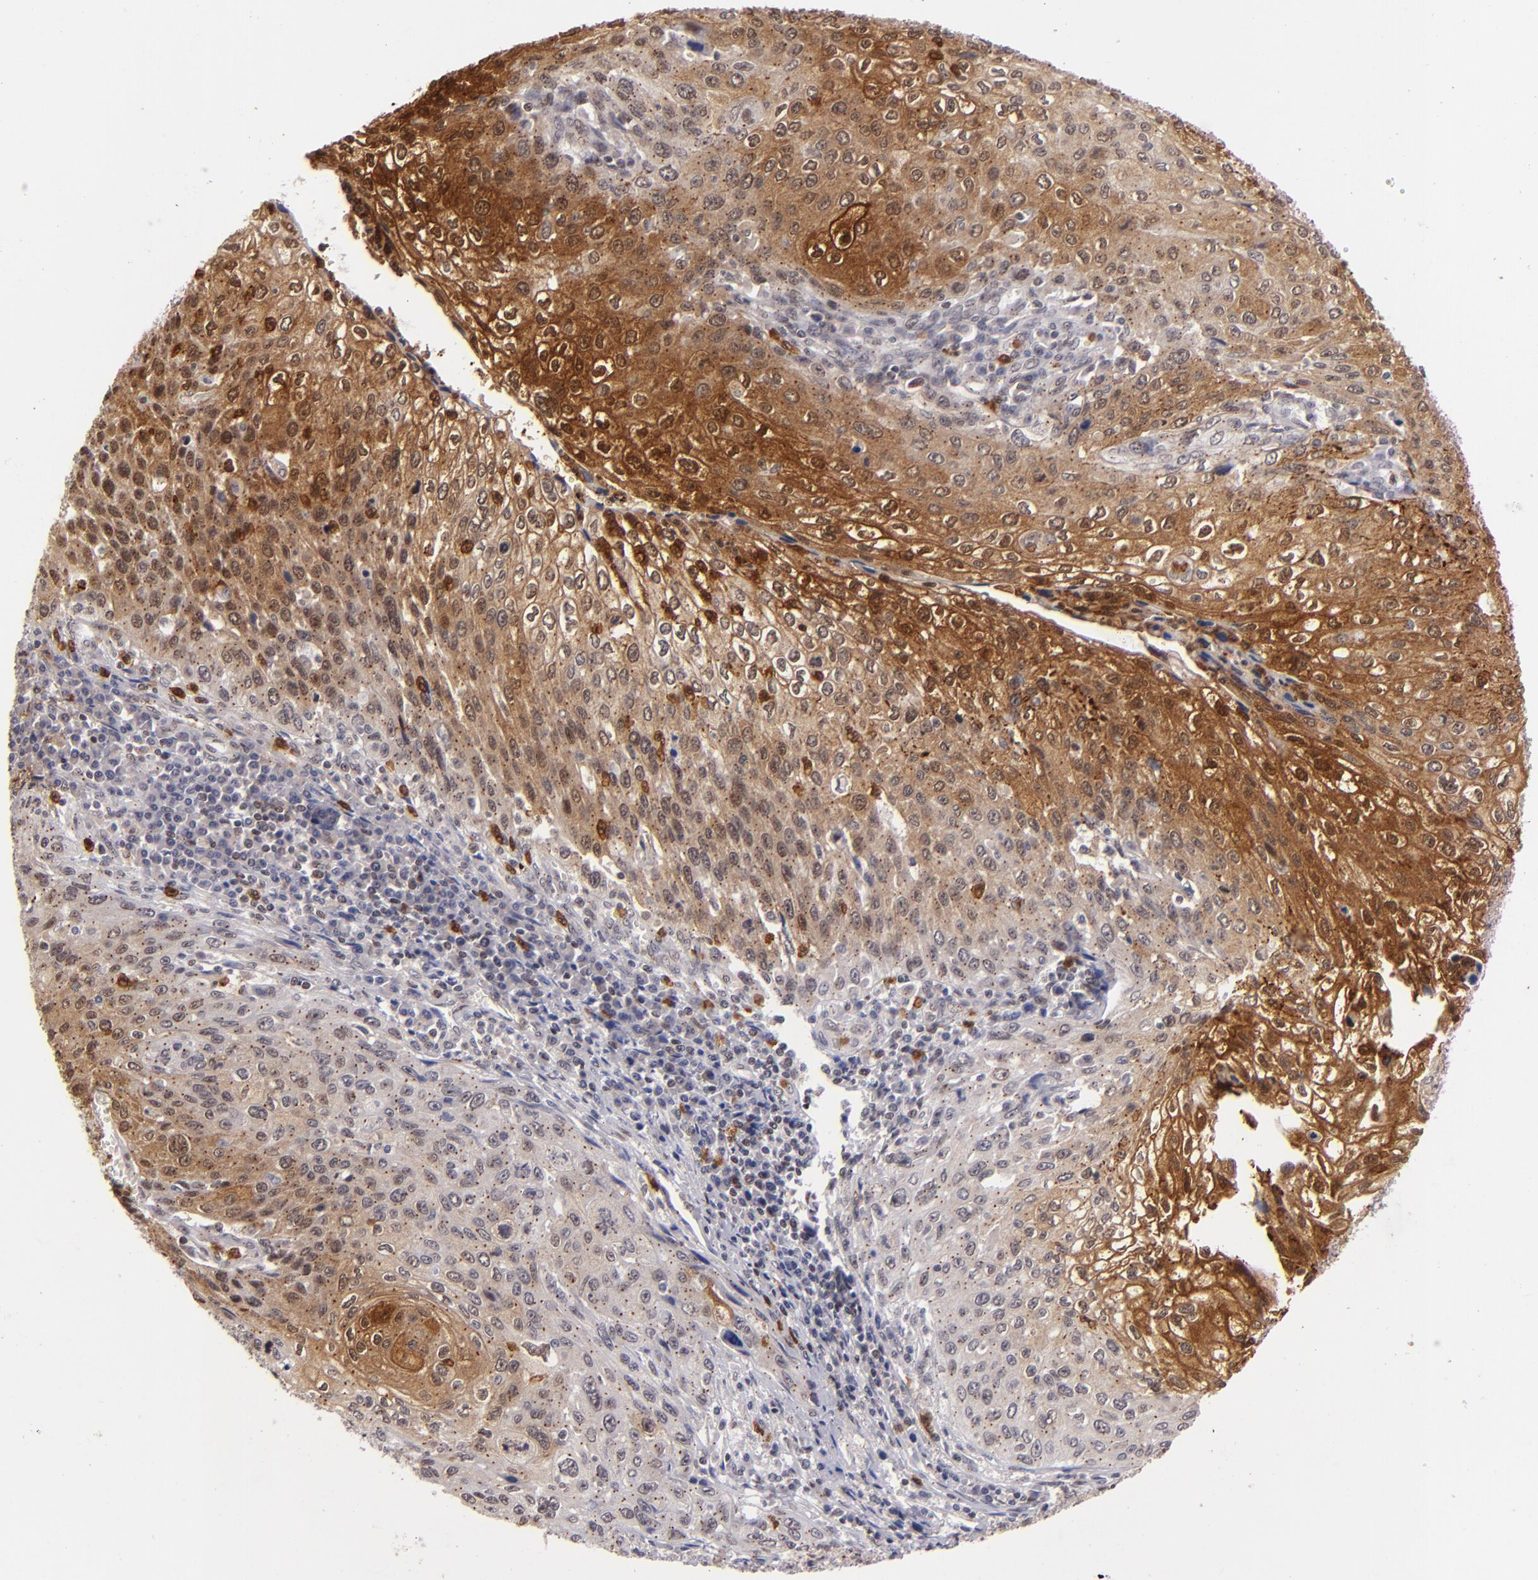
{"staining": {"intensity": "moderate", "quantity": "25%-75%", "location": "cytoplasmic/membranous,nuclear"}, "tissue": "cervical cancer", "cell_type": "Tumor cells", "image_type": "cancer", "snomed": [{"axis": "morphology", "description": "Squamous cell carcinoma, NOS"}, {"axis": "topography", "description": "Cervix"}], "caption": "A micrograph of human cervical squamous cell carcinoma stained for a protein reveals moderate cytoplasmic/membranous and nuclear brown staining in tumor cells.", "gene": "RXRG", "patient": {"sex": "female", "age": 32}}